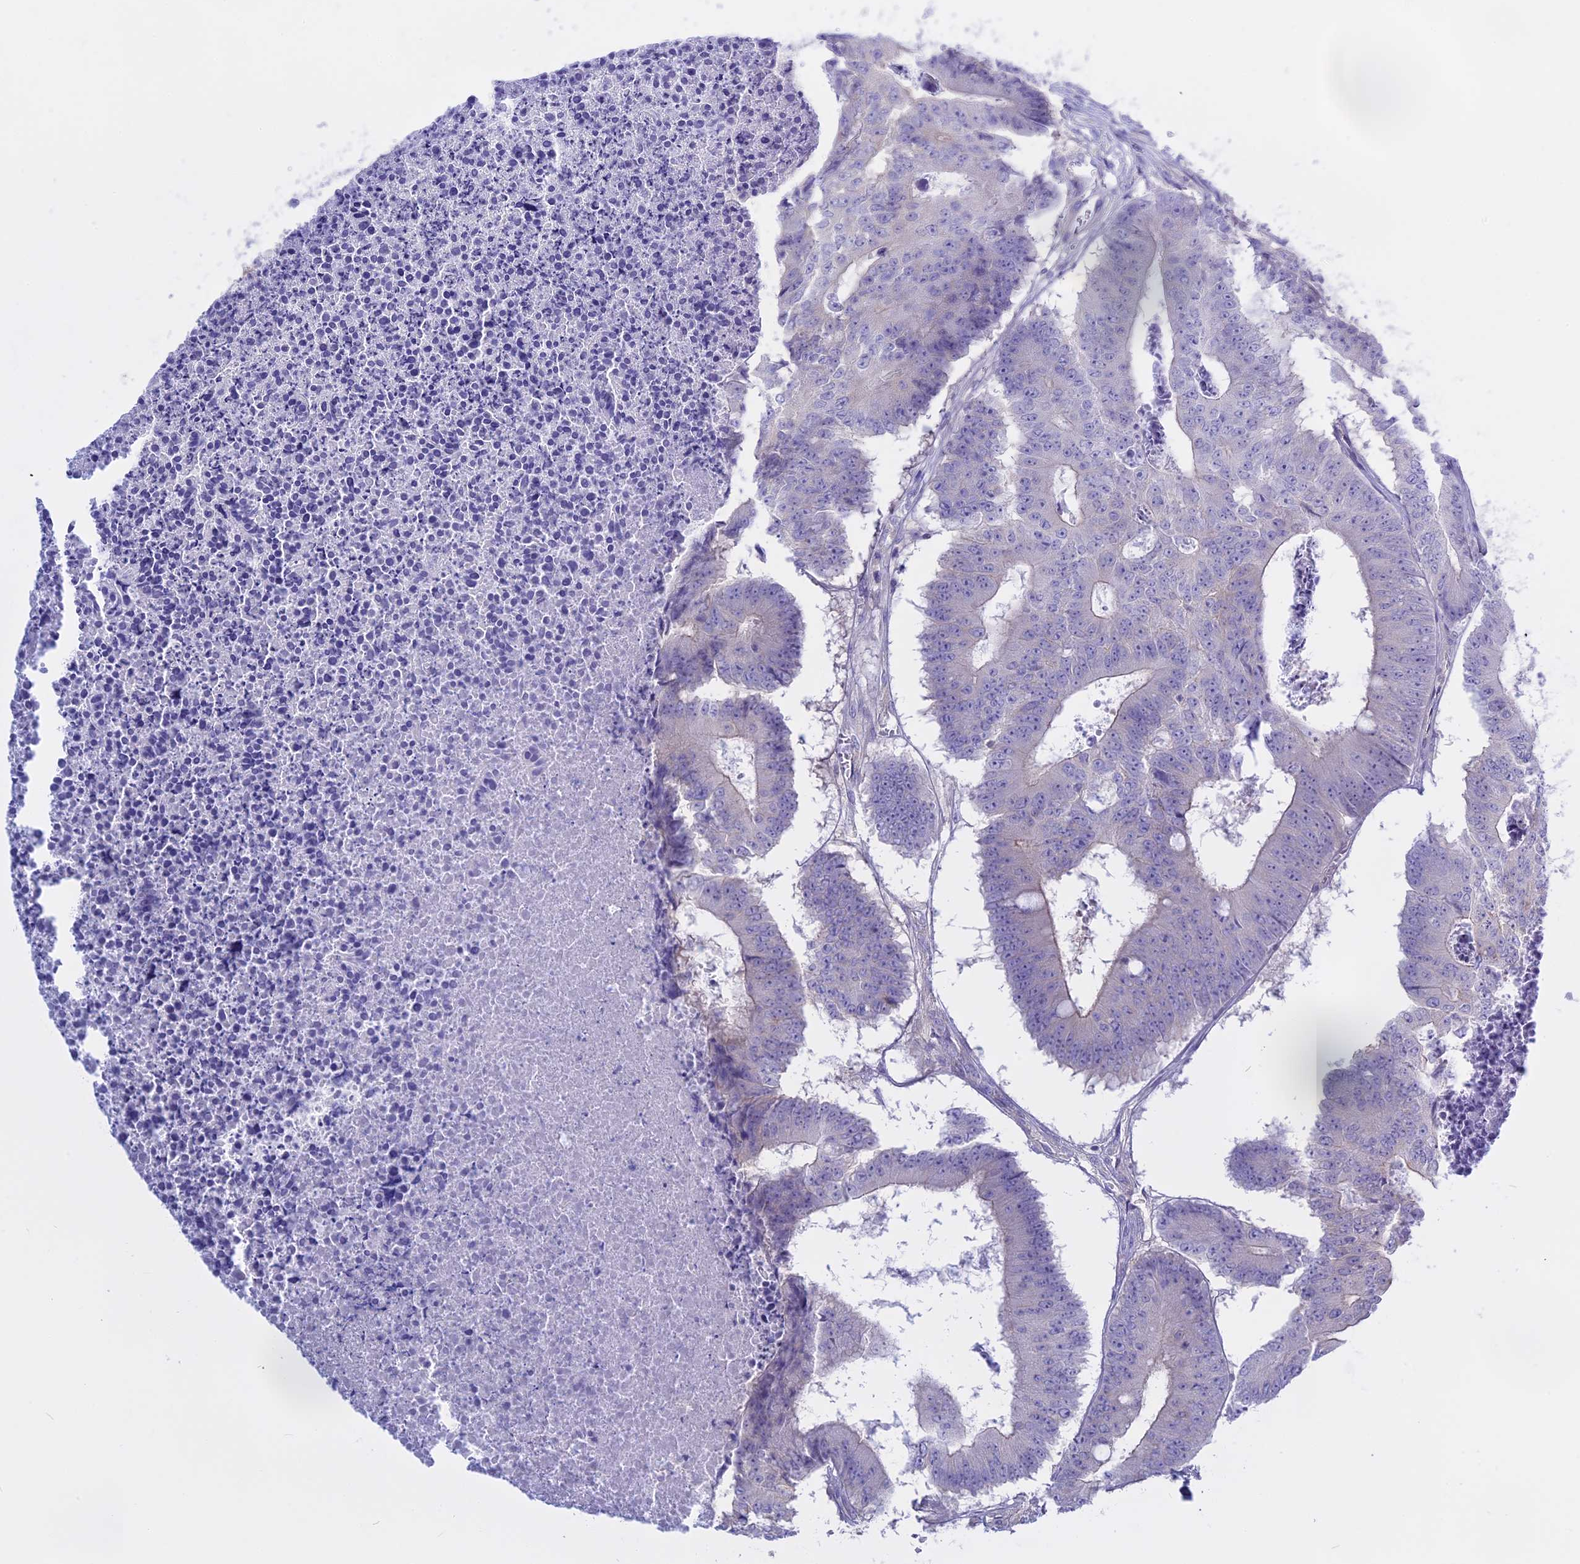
{"staining": {"intensity": "negative", "quantity": "none", "location": "none"}, "tissue": "colorectal cancer", "cell_type": "Tumor cells", "image_type": "cancer", "snomed": [{"axis": "morphology", "description": "Adenocarcinoma, NOS"}, {"axis": "topography", "description": "Colon"}], "caption": "This is an IHC image of human adenocarcinoma (colorectal). There is no positivity in tumor cells.", "gene": "AHCYL1", "patient": {"sex": "male", "age": 87}}